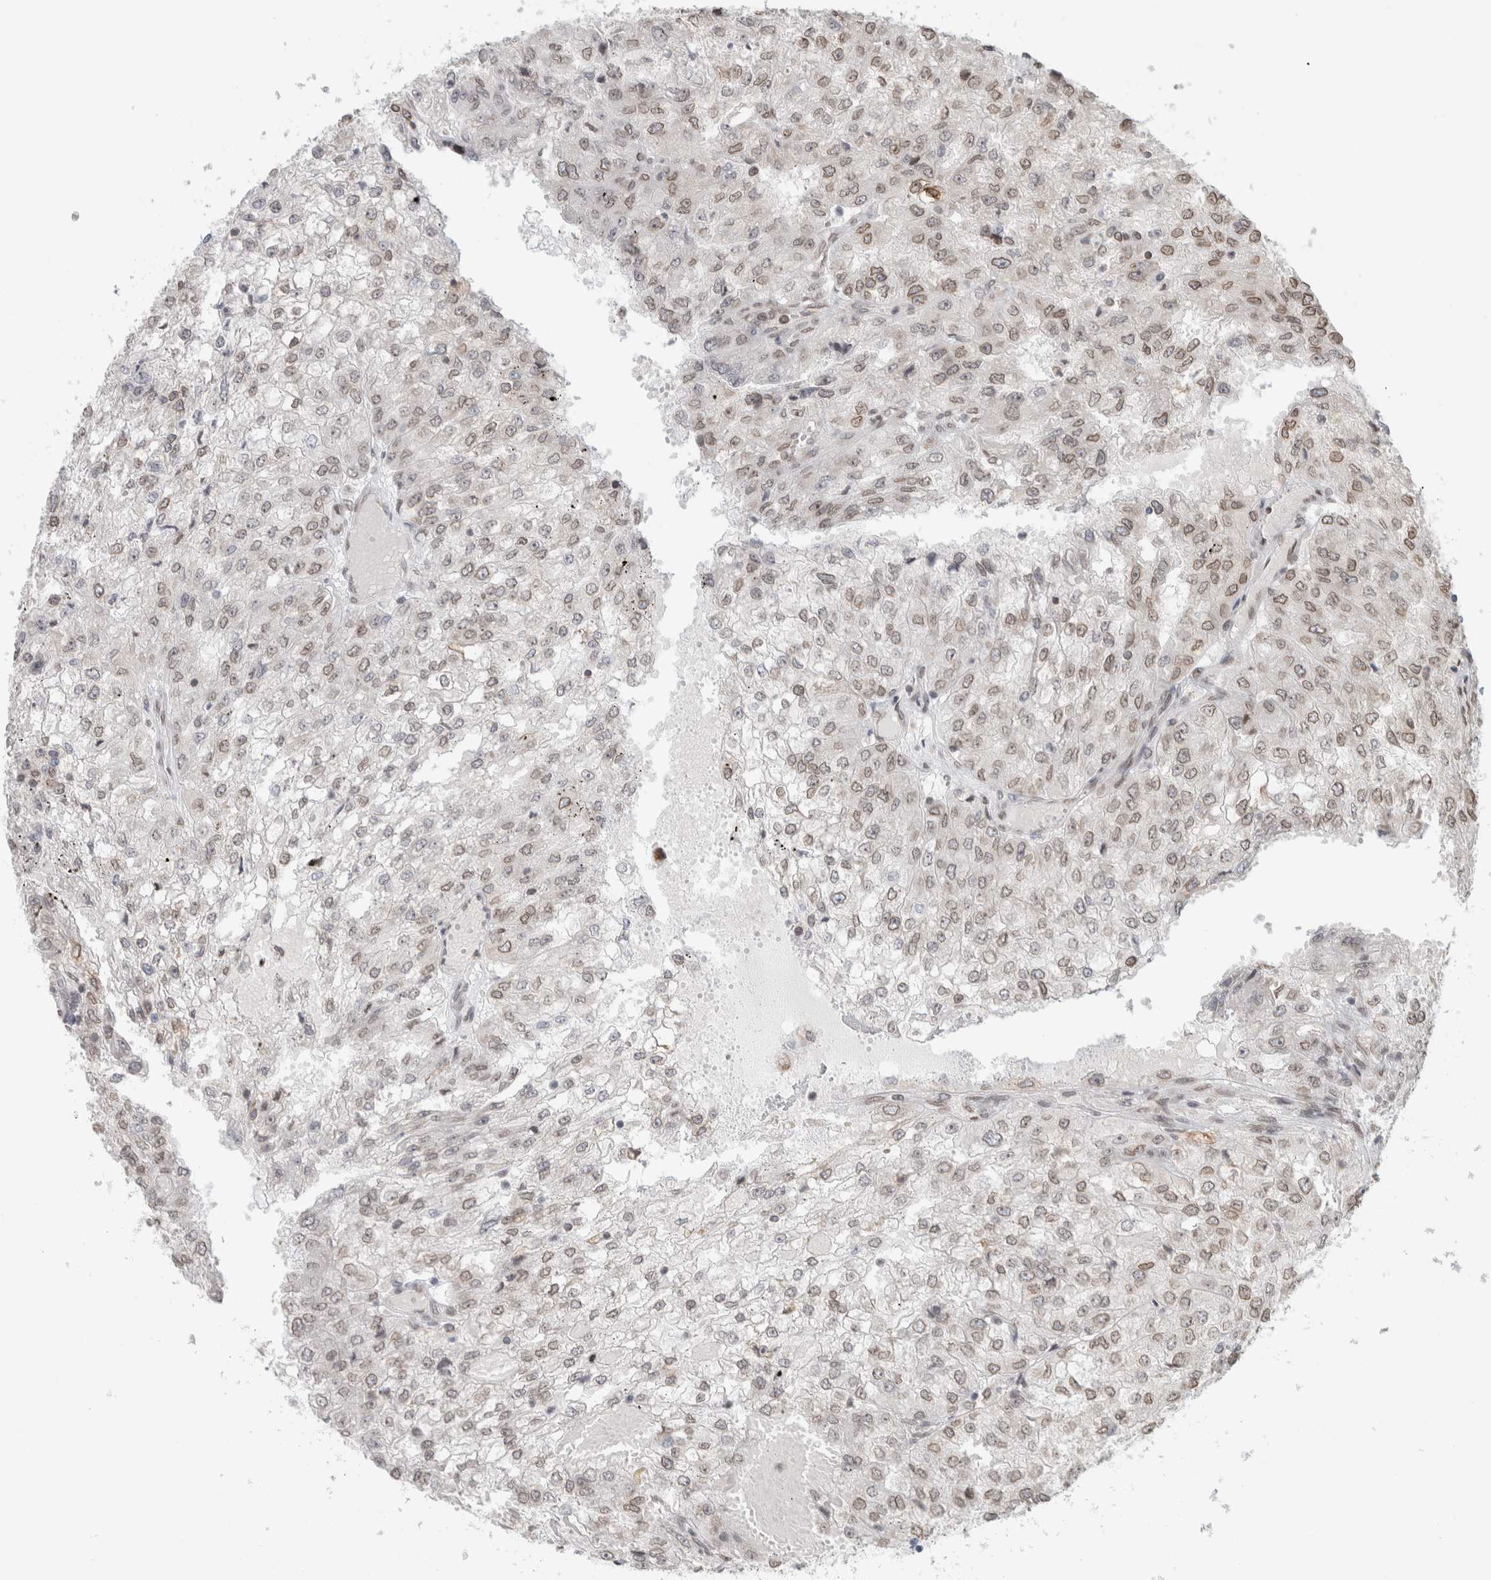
{"staining": {"intensity": "weak", "quantity": "25%-75%", "location": "cytoplasmic/membranous,nuclear"}, "tissue": "renal cancer", "cell_type": "Tumor cells", "image_type": "cancer", "snomed": [{"axis": "morphology", "description": "Adenocarcinoma, NOS"}, {"axis": "topography", "description": "Kidney"}], "caption": "The micrograph shows immunohistochemical staining of renal cancer. There is weak cytoplasmic/membranous and nuclear positivity is appreciated in approximately 25%-75% of tumor cells.", "gene": "RBMX2", "patient": {"sex": "female", "age": 54}}